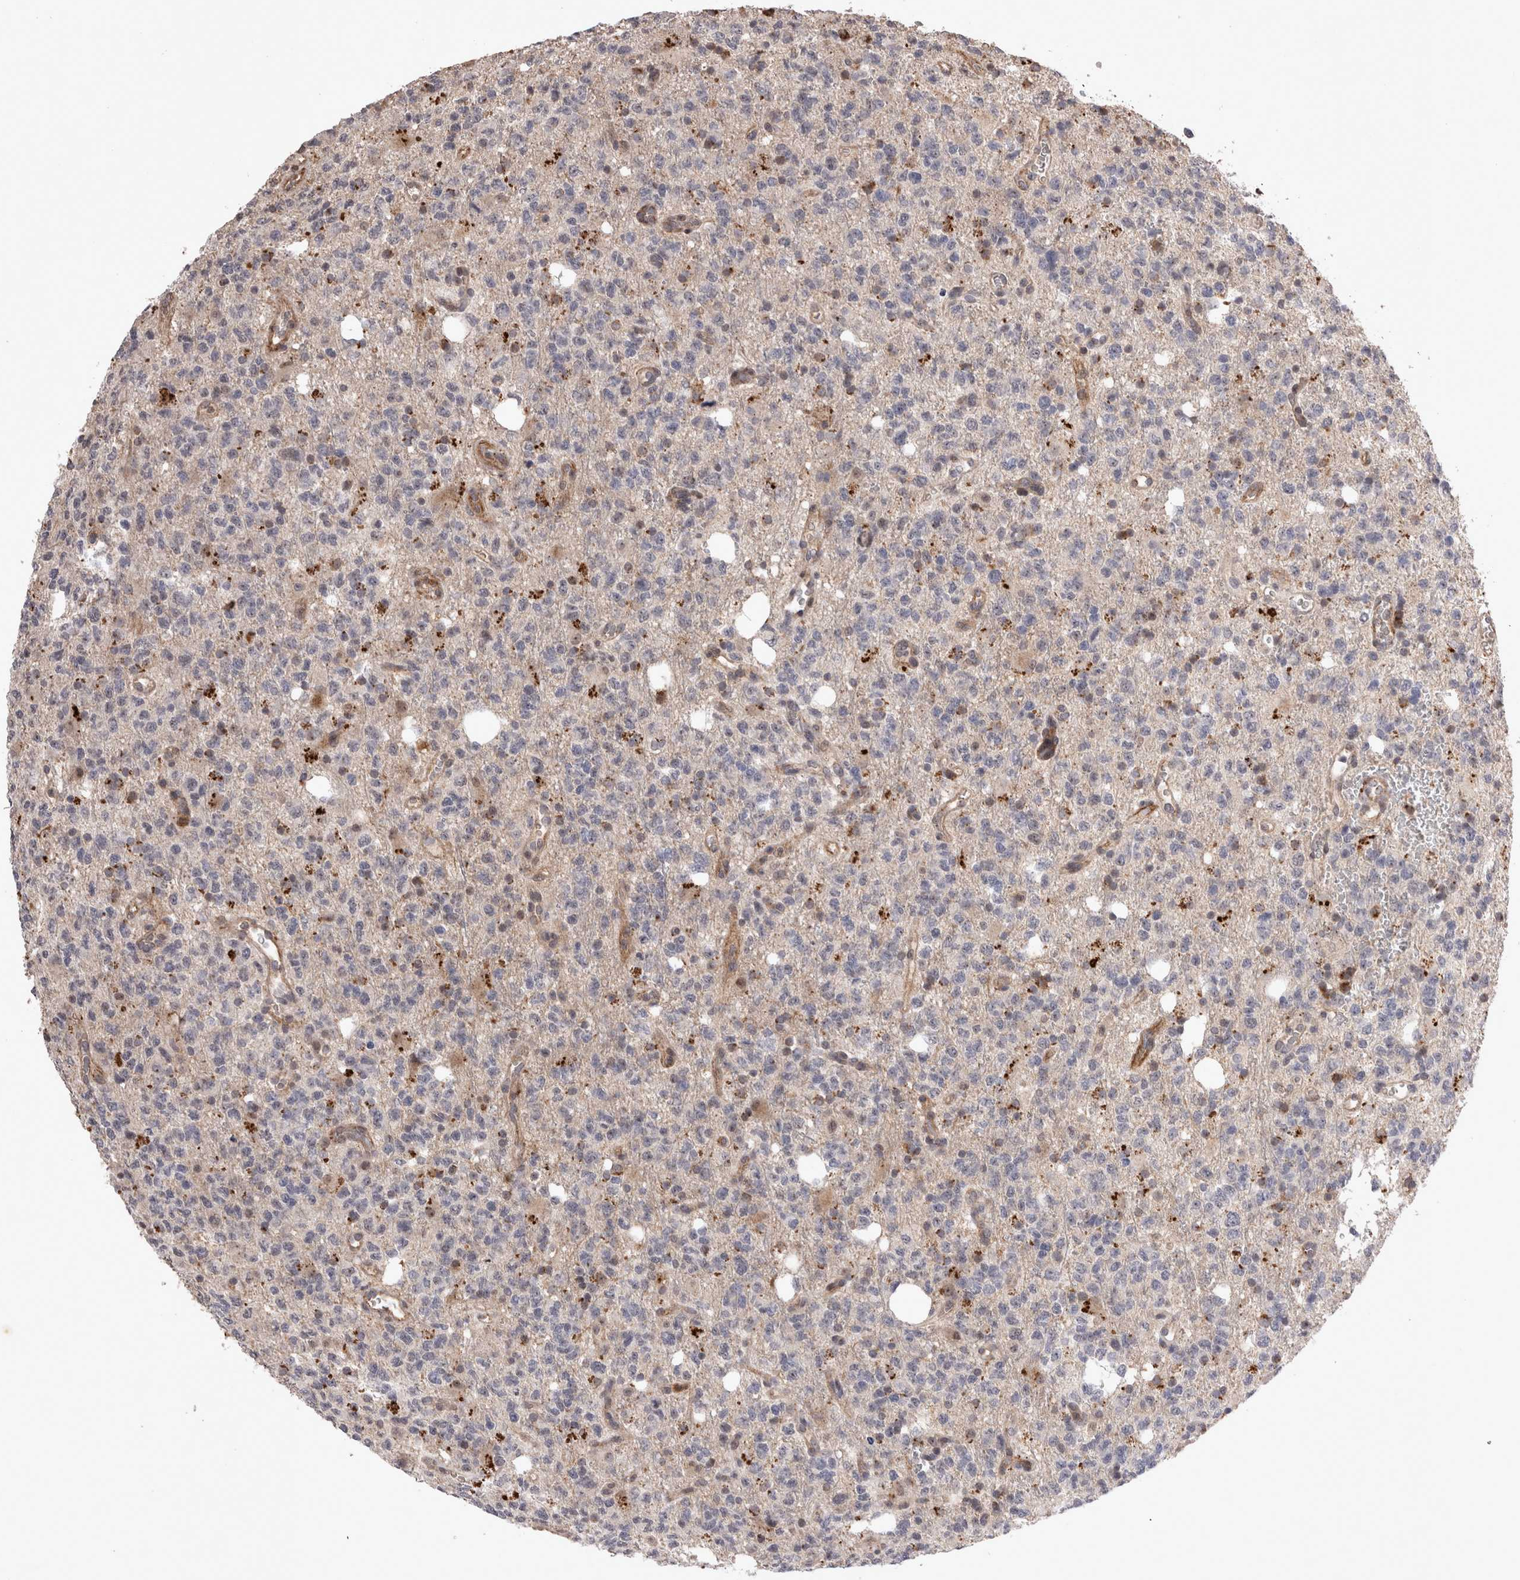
{"staining": {"intensity": "negative", "quantity": "none", "location": "none"}, "tissue": "glioma", "cell_type": "Tumor cells", "image_type": "cancer", "snomed": [{"axis": "morphology", "description": "Glioma, malignant, High grade"}, {"axis": "topography", "description": "Brain"}], "caption": "Protein analysis of malignant glioma (high-grade) displays no significant expression in tumor cells.", "gene": "STK11", "patient": {"sex": "female", "age": 62}}